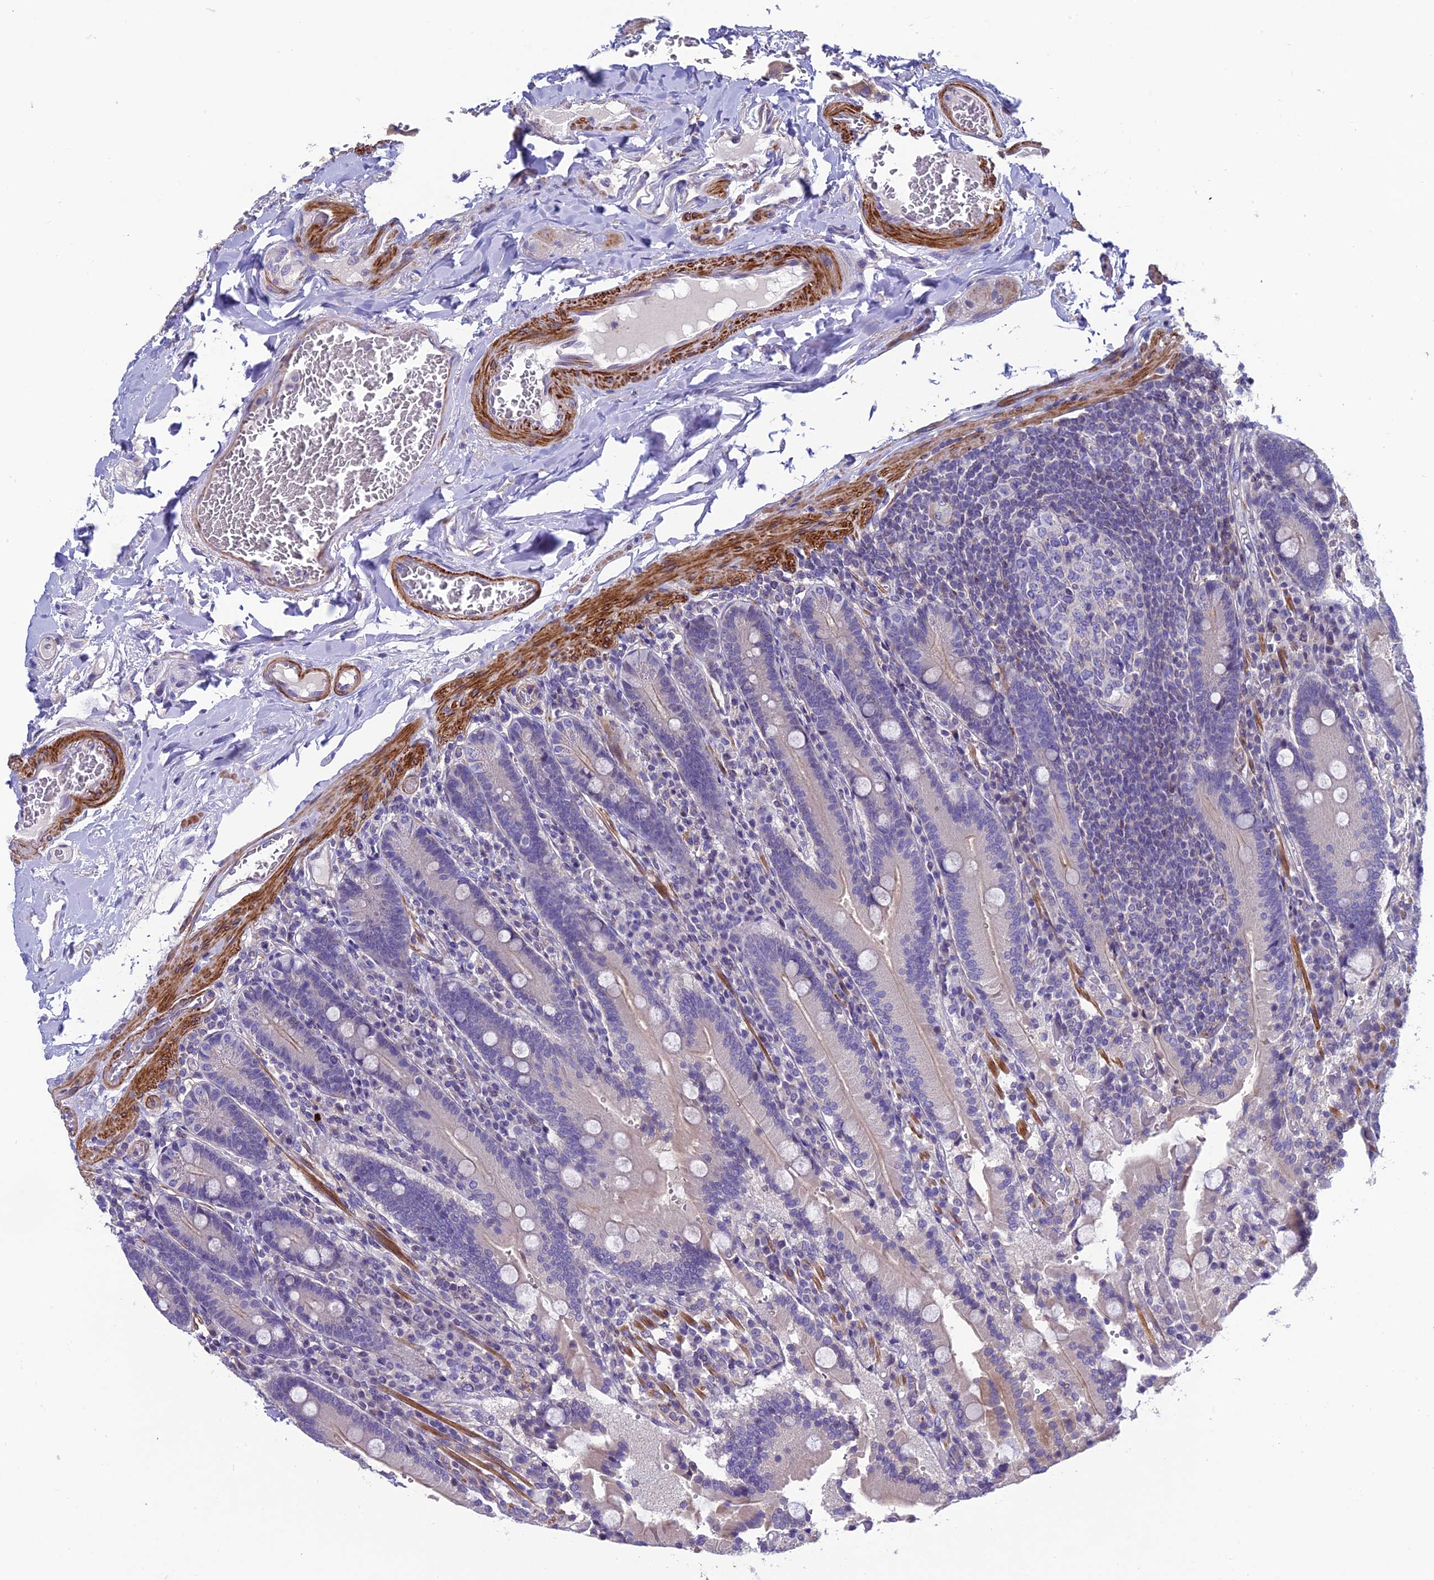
{"staining": {"intensity": "weak", "quantity": "25%-75%", "location": "cytoplasmic/membranous"}, "tissue": "duodenum", "cell_type": "Glandular cells", "image_type": "normal", "snomed": [{"axis": "morphology", "description": "Normal tissue, NOS"}, {"axis": "topography", "description": "Duodenum"}], "caption": "Immunohistochemistry histopathology image of unremarkable duodenum stained for a protein (brown), which displays low levels of weak cytoplasmic/membranous expression in about 25%-75% of glandular cells.", "gene": "FAM178B", "patient": {"sex": "female", "age": 62}}